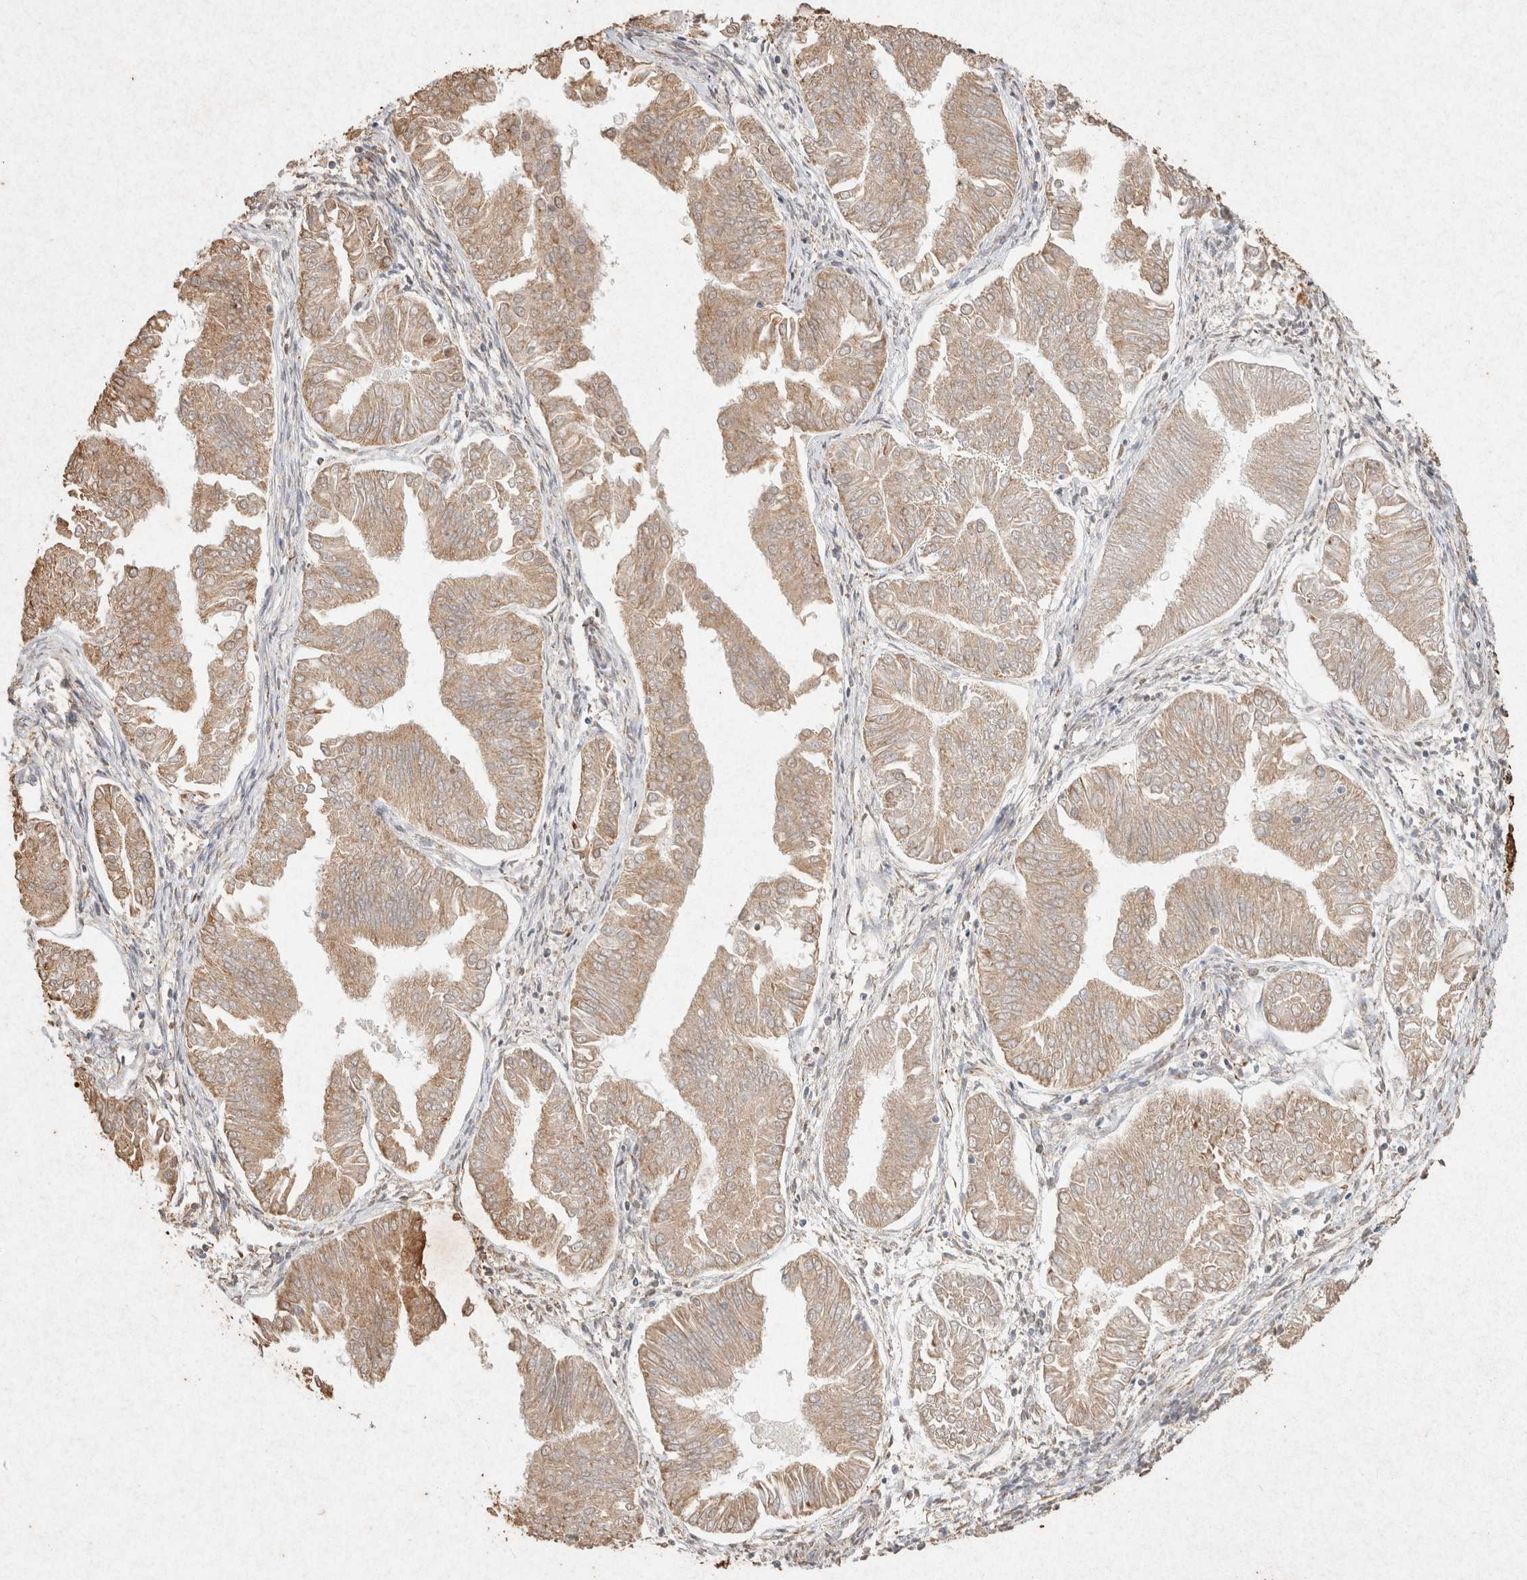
{"staining": {"intensity": "weak", "quantity": ">75%", "location": "cytoplasmic/membranous"}, "tissue": "endometrial cancer", "cell_type": "Tumor cells", "image_type": "cancer", "snomed": [{"axis": "morphology", "description": "Adenocarcinoma, NOS"}, {"axis": "topography", "description": "Endometrium"}], "caption": "Tumor cells demonstrate low levels of weak cytoplasmic/membranous staining in approximately >75% of cells in endometrial cancer (adenocarcinoma). Nuclei are stained in blue.", "gene": "SDC2", "patient": {"sex": "female", "age": 53}}